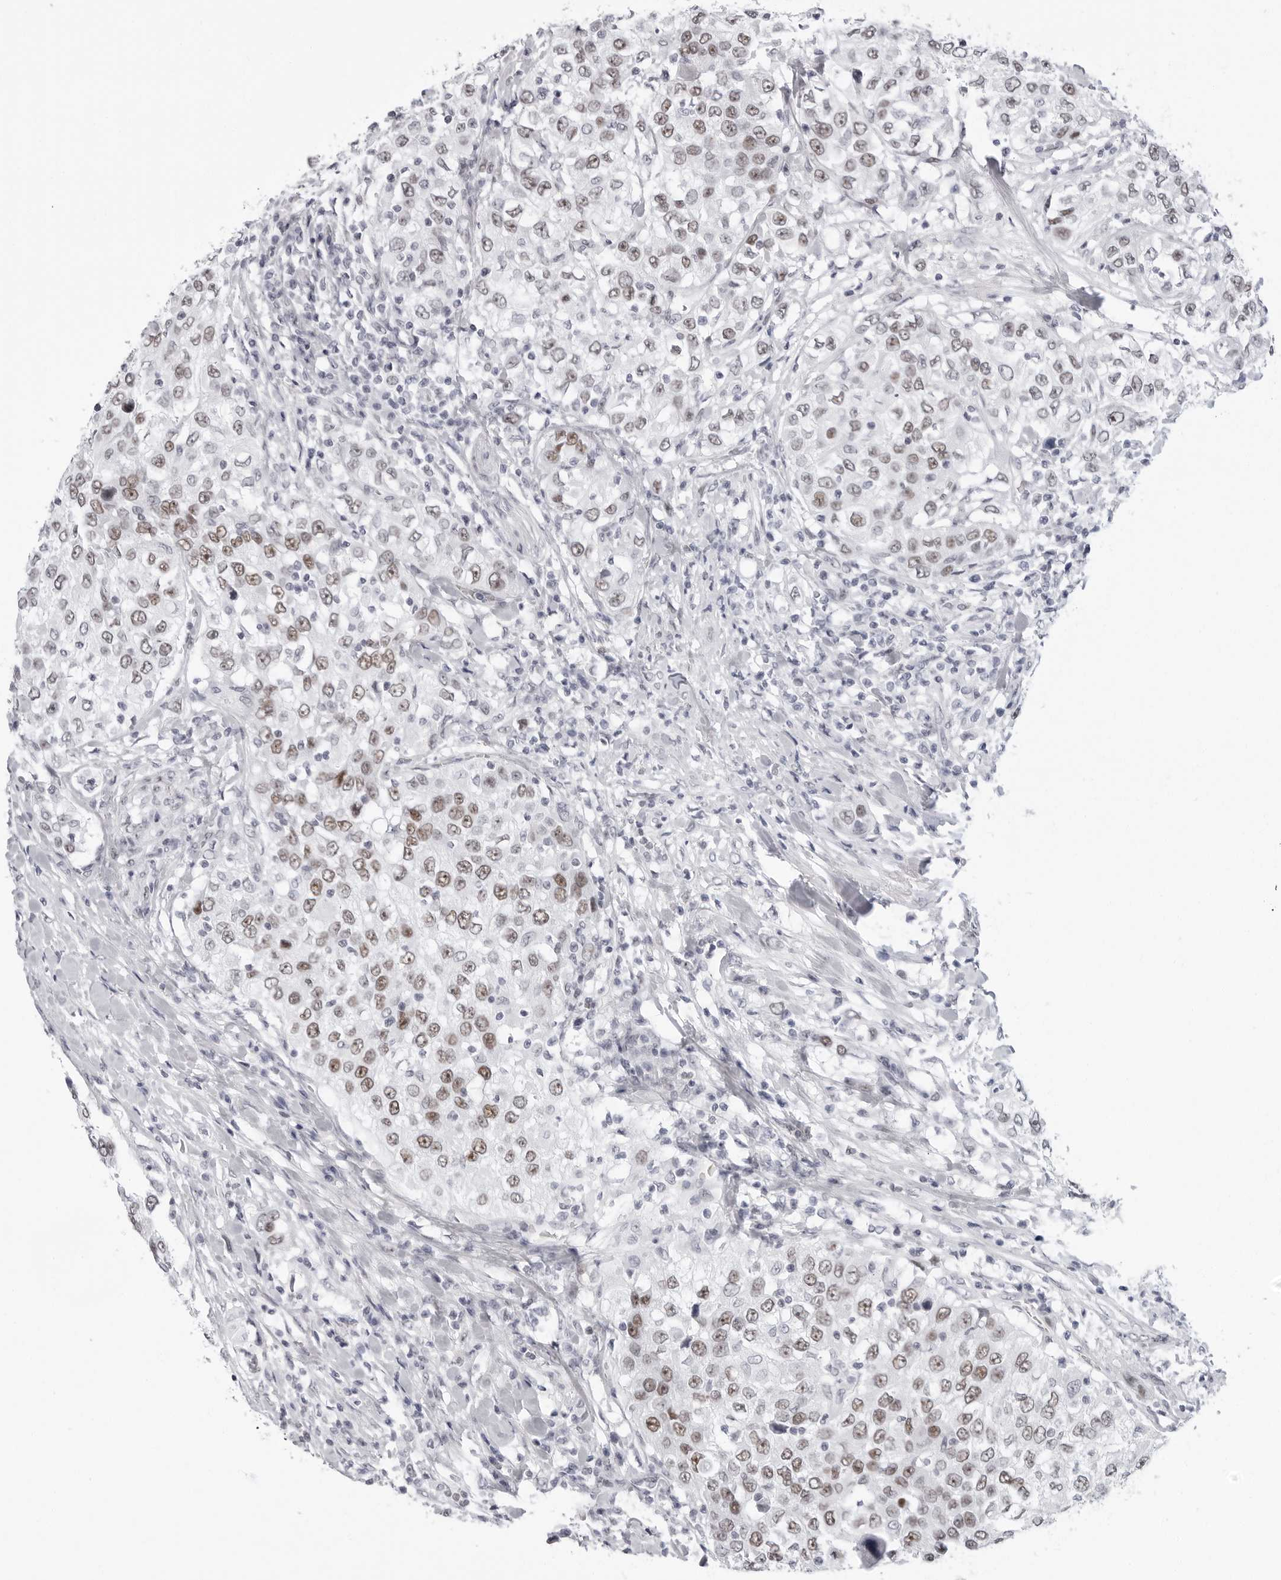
{"staining": {"intensity": "moderate", "quantity": "25%-75%", "location": "nuclear"}, "tissue": "urothelial cancer", "cell_type": "Tumor cells", "image_type": "cancer", "snomed": [{"axis": "morphology", "description": "Urothelial carcinoma, High grade"}, {"axis": "topography", "description": "Urinary bladder"}], "caption": "A medium amount of moderate nuclear positivity is identified in approximately 25%-75% of tumor cells in urothelial cancer tissue.", "gene": "VEZF1", "patient": {"sex": "female", "age": 80}}